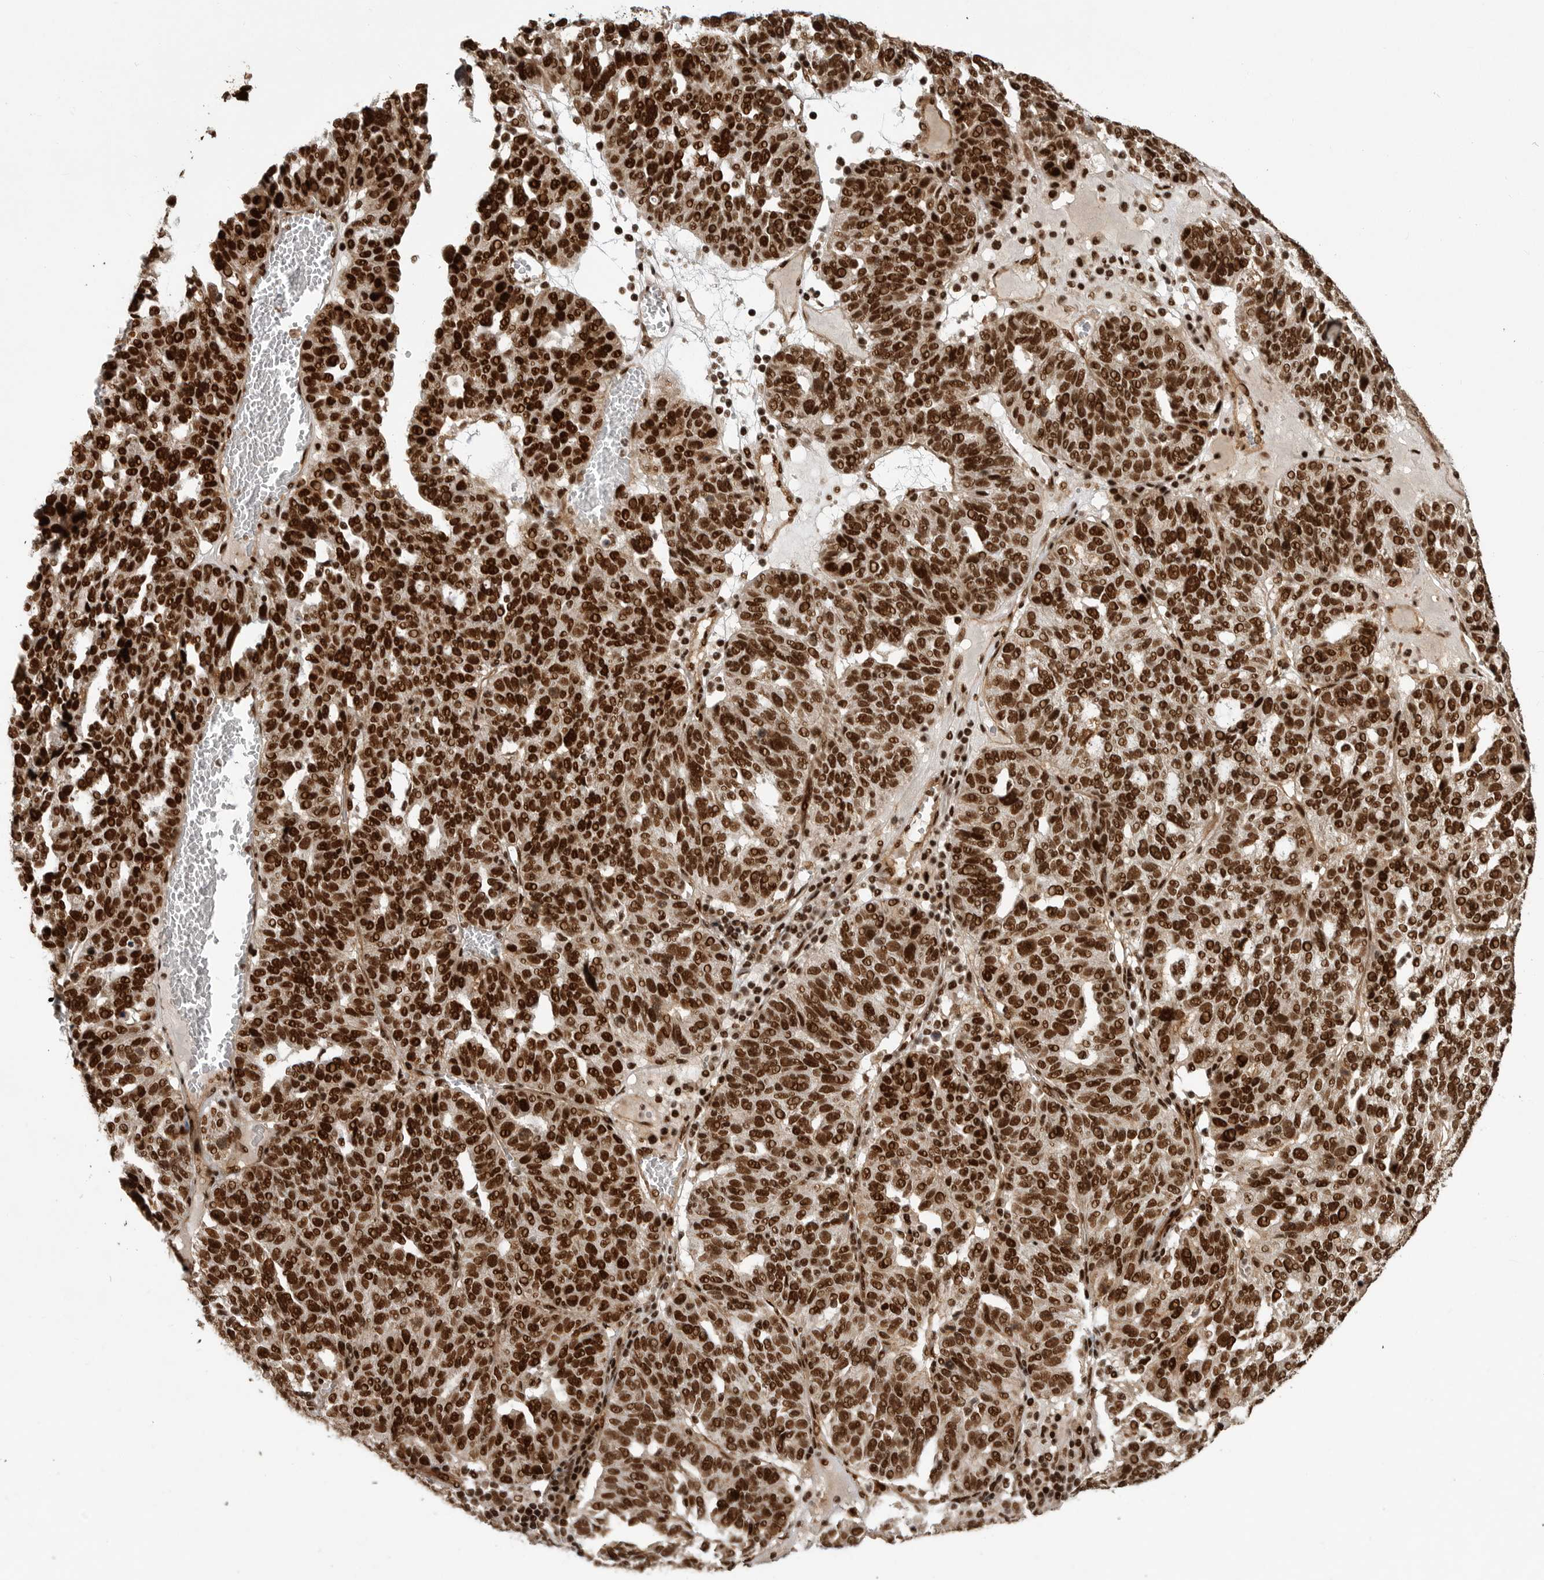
{"staining": {"intensity": "strong", "quantity": ">75%", "location": "nuclear"}, "tissue": "ovarian cancer", "cell_type": "Tumor cells", "image_type": "cancer", "snomed": [{"axis": "morphology", "description": "Cystadenocarcinoma, serous, NOS"}, {"axis": "topography", "description": "Ovary"}], "caption": "This is a micrograph of immunohistochemistry (IHC) staining of ovarian serous cystadenocarcinoma, which shows strong expression in the nuclear of tumor cells.", "gene": "PPP1R8", "patient": {"sex": "female", "age": 59}}